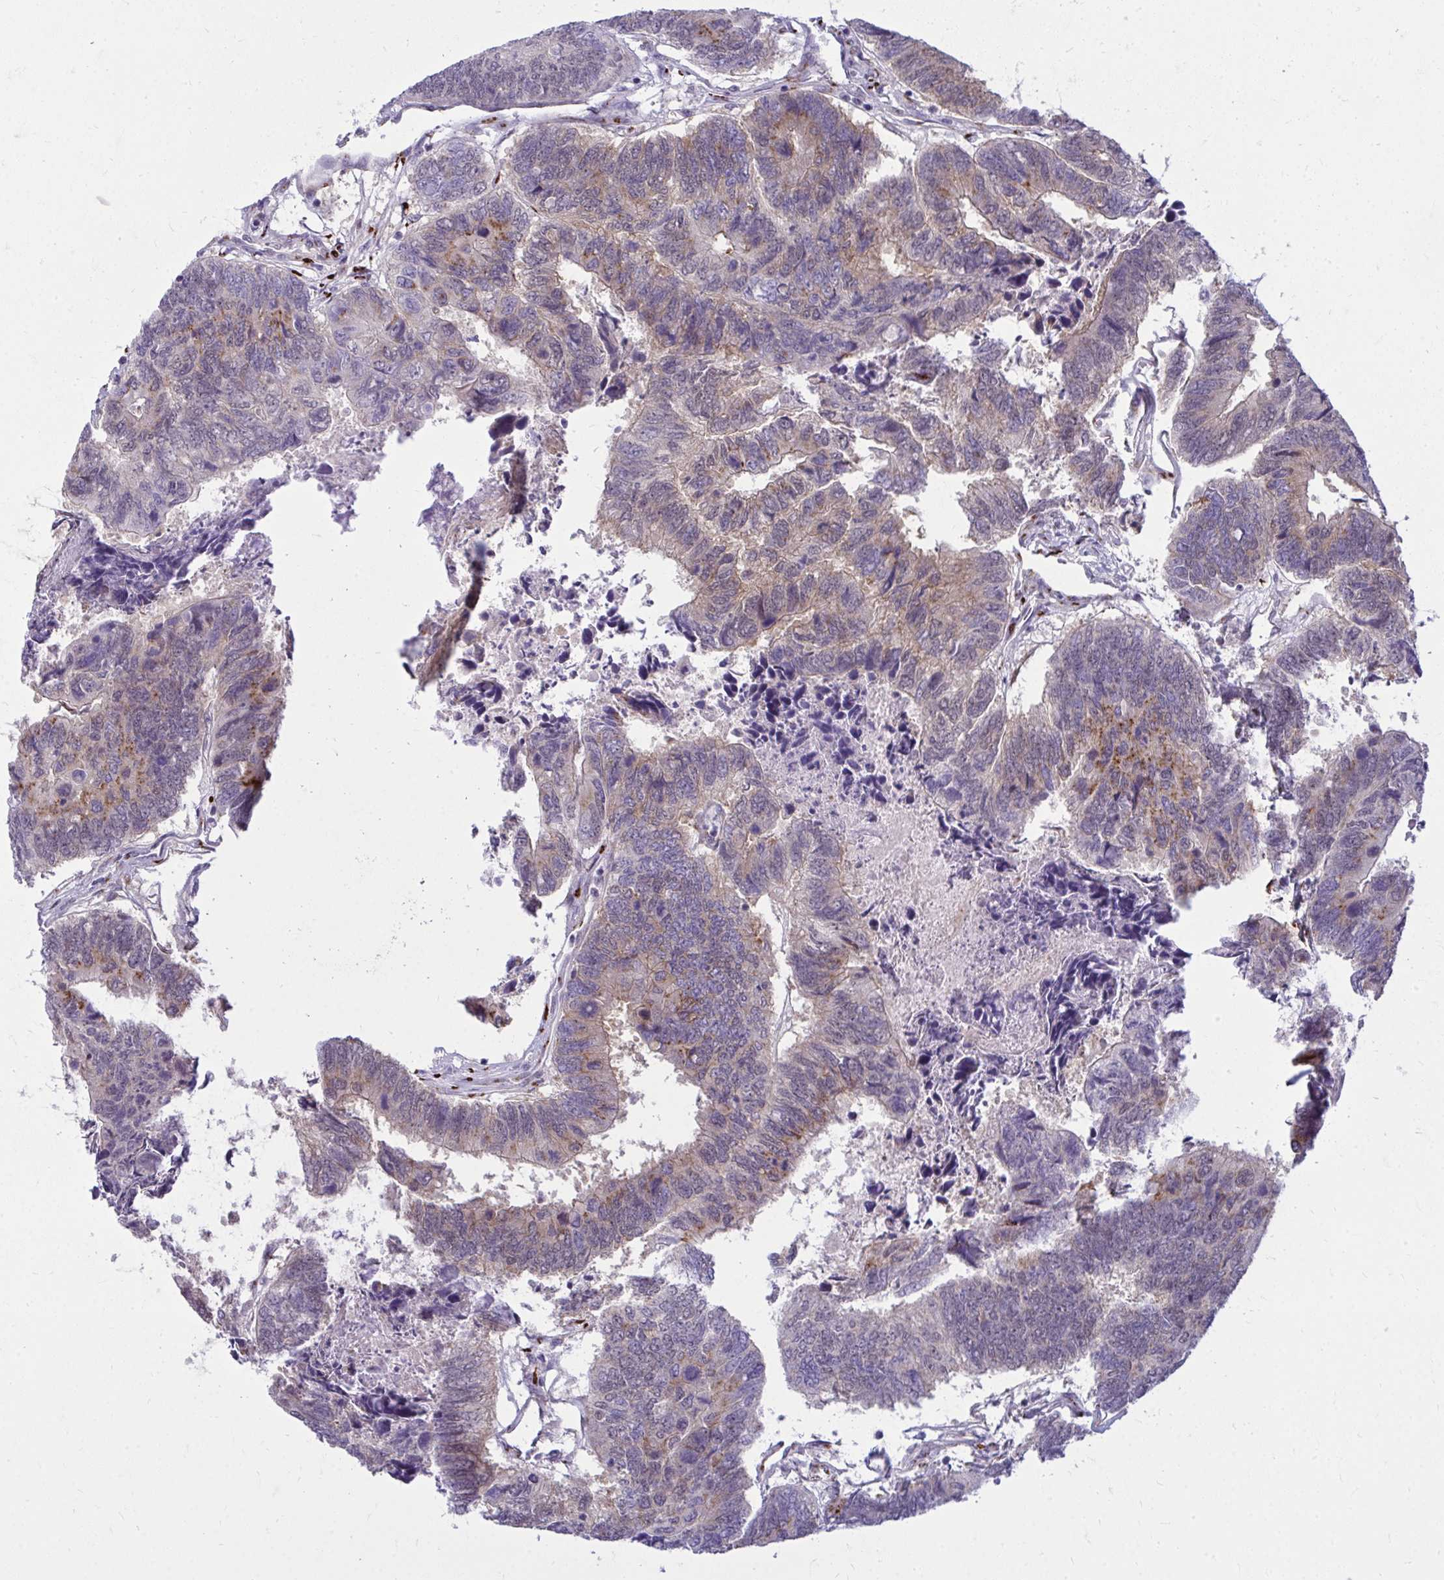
{"staining": {"intensity": "moderate", "quantity": "25%-75%", "location": "cytoplasmic/membranous"}, "tissue": "colorectal cancer", "cell_type": "Tumor cells", "image_type": "cancer", "snomed": [{"axis": "morphology", "description": "Adenocarcinoma, NOS"}, {"axis": "topography", "description": "Colon"}], "caption": "Immunohistochemical staining of human colorectal cancer displays moderate cytoplasmic/membranous protein staining in approximately 25%-75% of tumor cells.", "gene": "DTX4", "patient": {"sex": "female", "age": 67}}